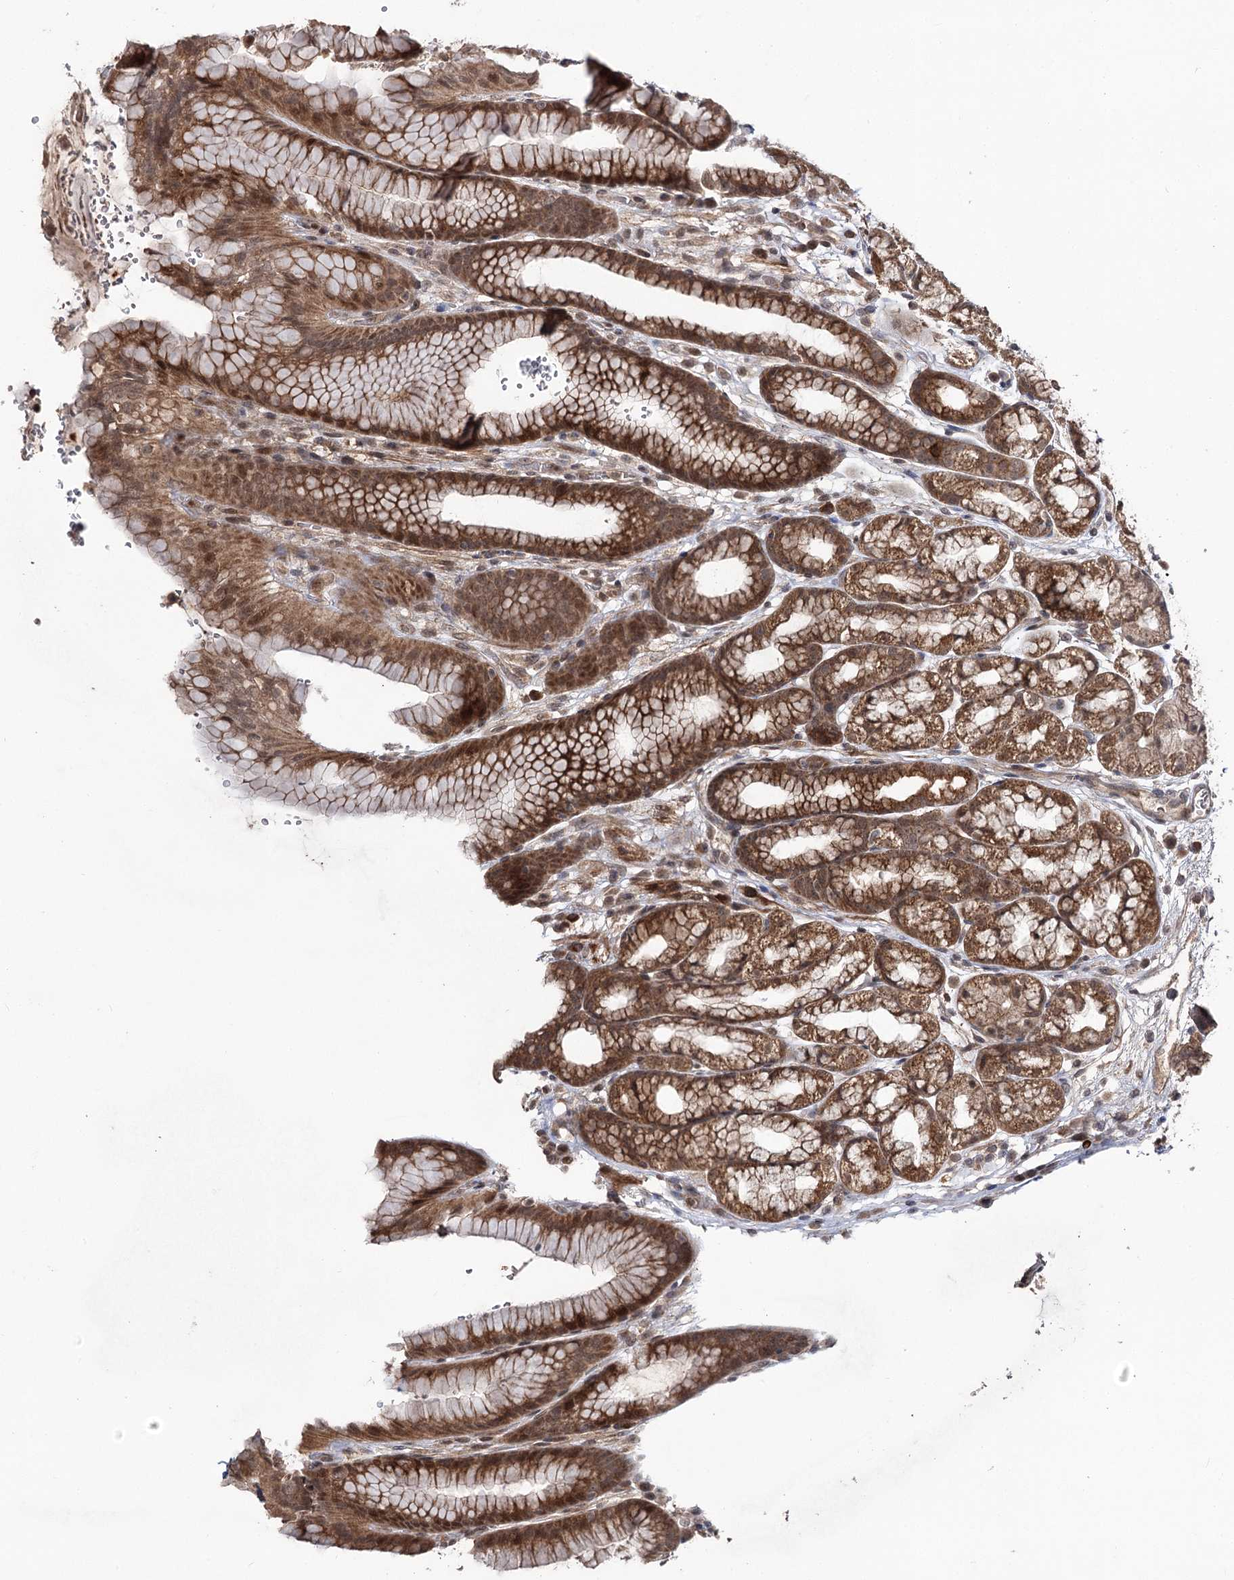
{"staining": {"intensity": "strong", "quantity": ">75%", "location": "cytoplasmic/membranous,nuclear"}, "tissue": "stomach", "cell_type": "Glandular cells", "image_type": "normal", "snomed": [{"axis": "morphology", "description": "Normal tissue, NOS"}, {"axis": "morphology", "description": "Adenocarcinoma, NOS"}, {"axis": "topography", "description": "Stomach"}], "caption": "This photomicrograph reveals normal stomach stained with immunohistochemistry to label a protein in brown. The cytoplasmic/membranous,nuclear of glandular cells show strong positivity for the protein. Nuclei are counter-stained blue.", "gene": "FAM53B", "patient": {"sex": "male", "age": 57}}